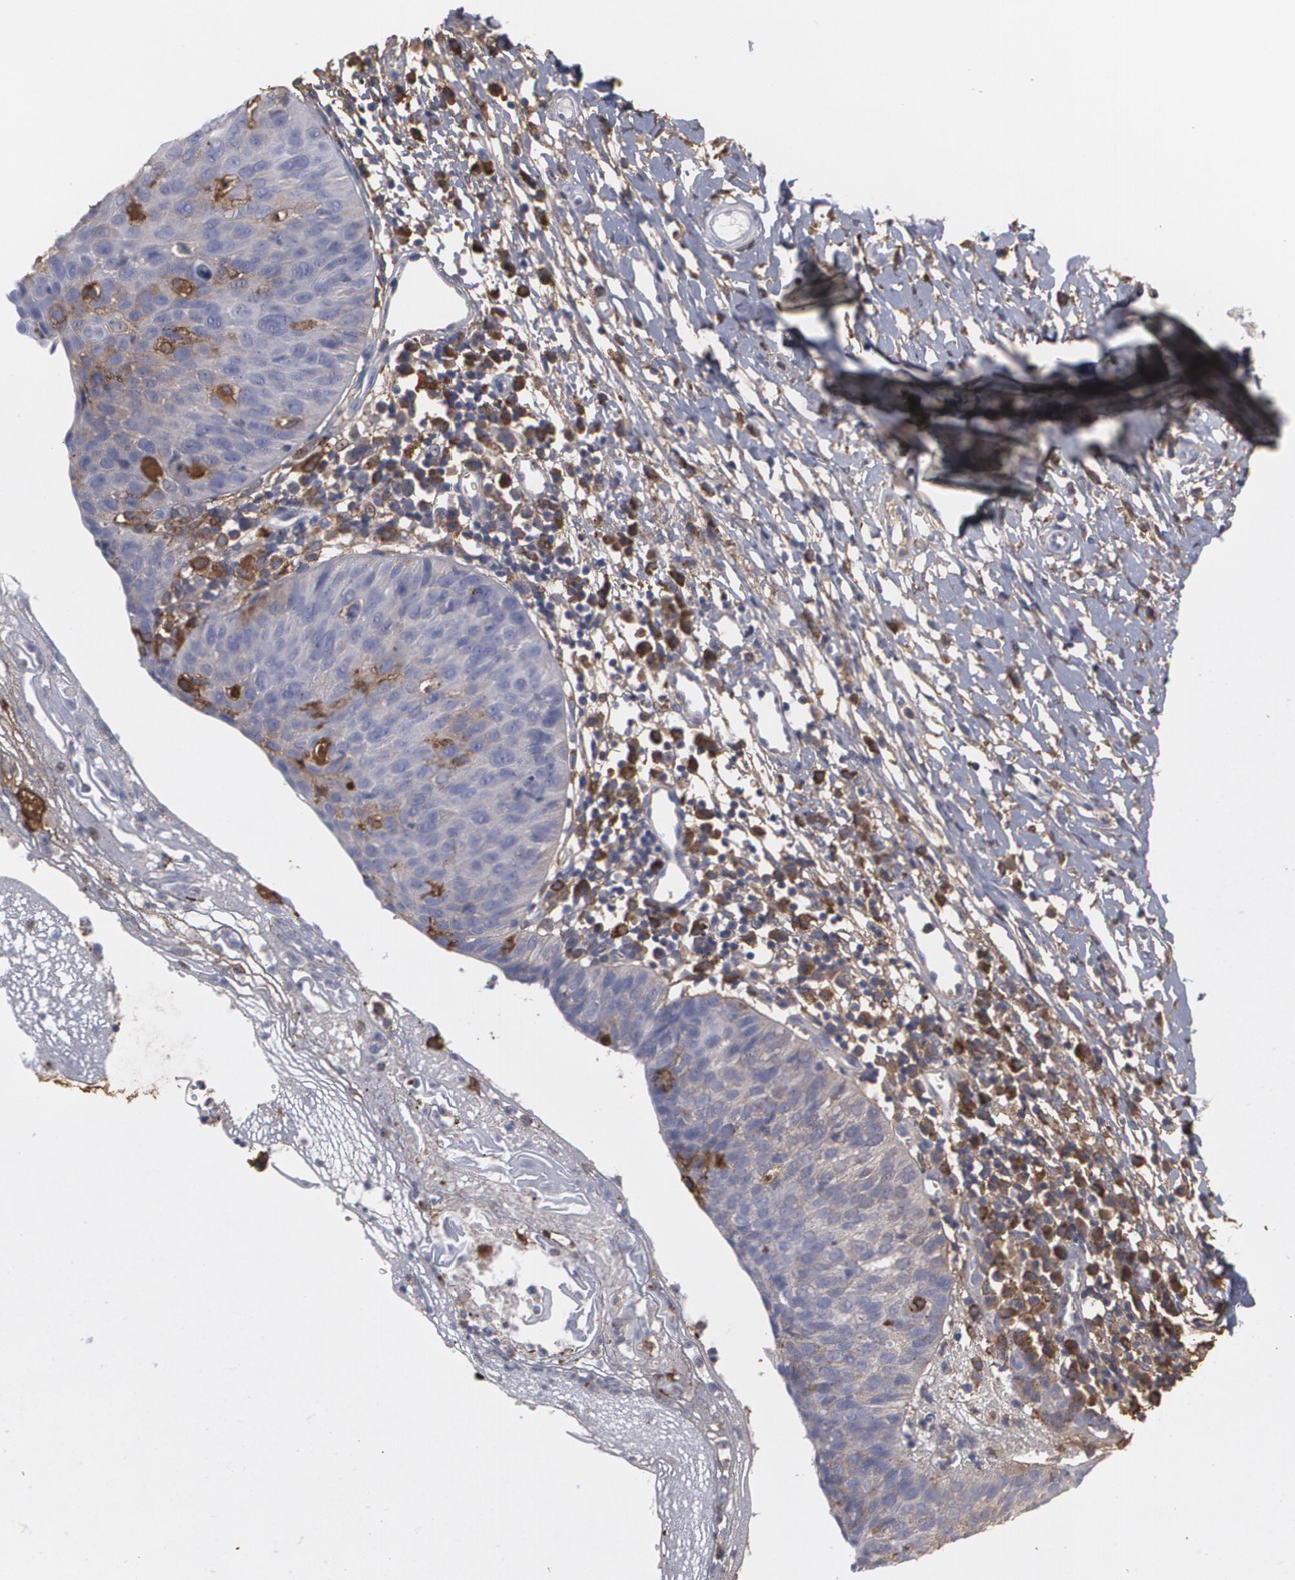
{"staining": {"intensity": "weak", "quantity": "<25%", "location": "cytoplasmic/membranous"}, "tissue": "cervical cancer", "cell_type": "Tumor cells", "image_type": "cancer", "snomed": [{"axis": "morphology", "description": "Normal tissue, NOS"}, {"axis": "morphology", "description": "Squamous cell carcinoma, NOS"}, {"axis": "topography", "description": "Cervix"}], "caption": "Tumor cells are negative for protein expression in human cervical cancer. (Stains: DAB immunohistochemistry (IHC) with hematoxylin counter stain, Microscopy: brightfield microscopy at high magnification).", "gene": "ODC1", "patient": {"sex": "female", "age": 39}}